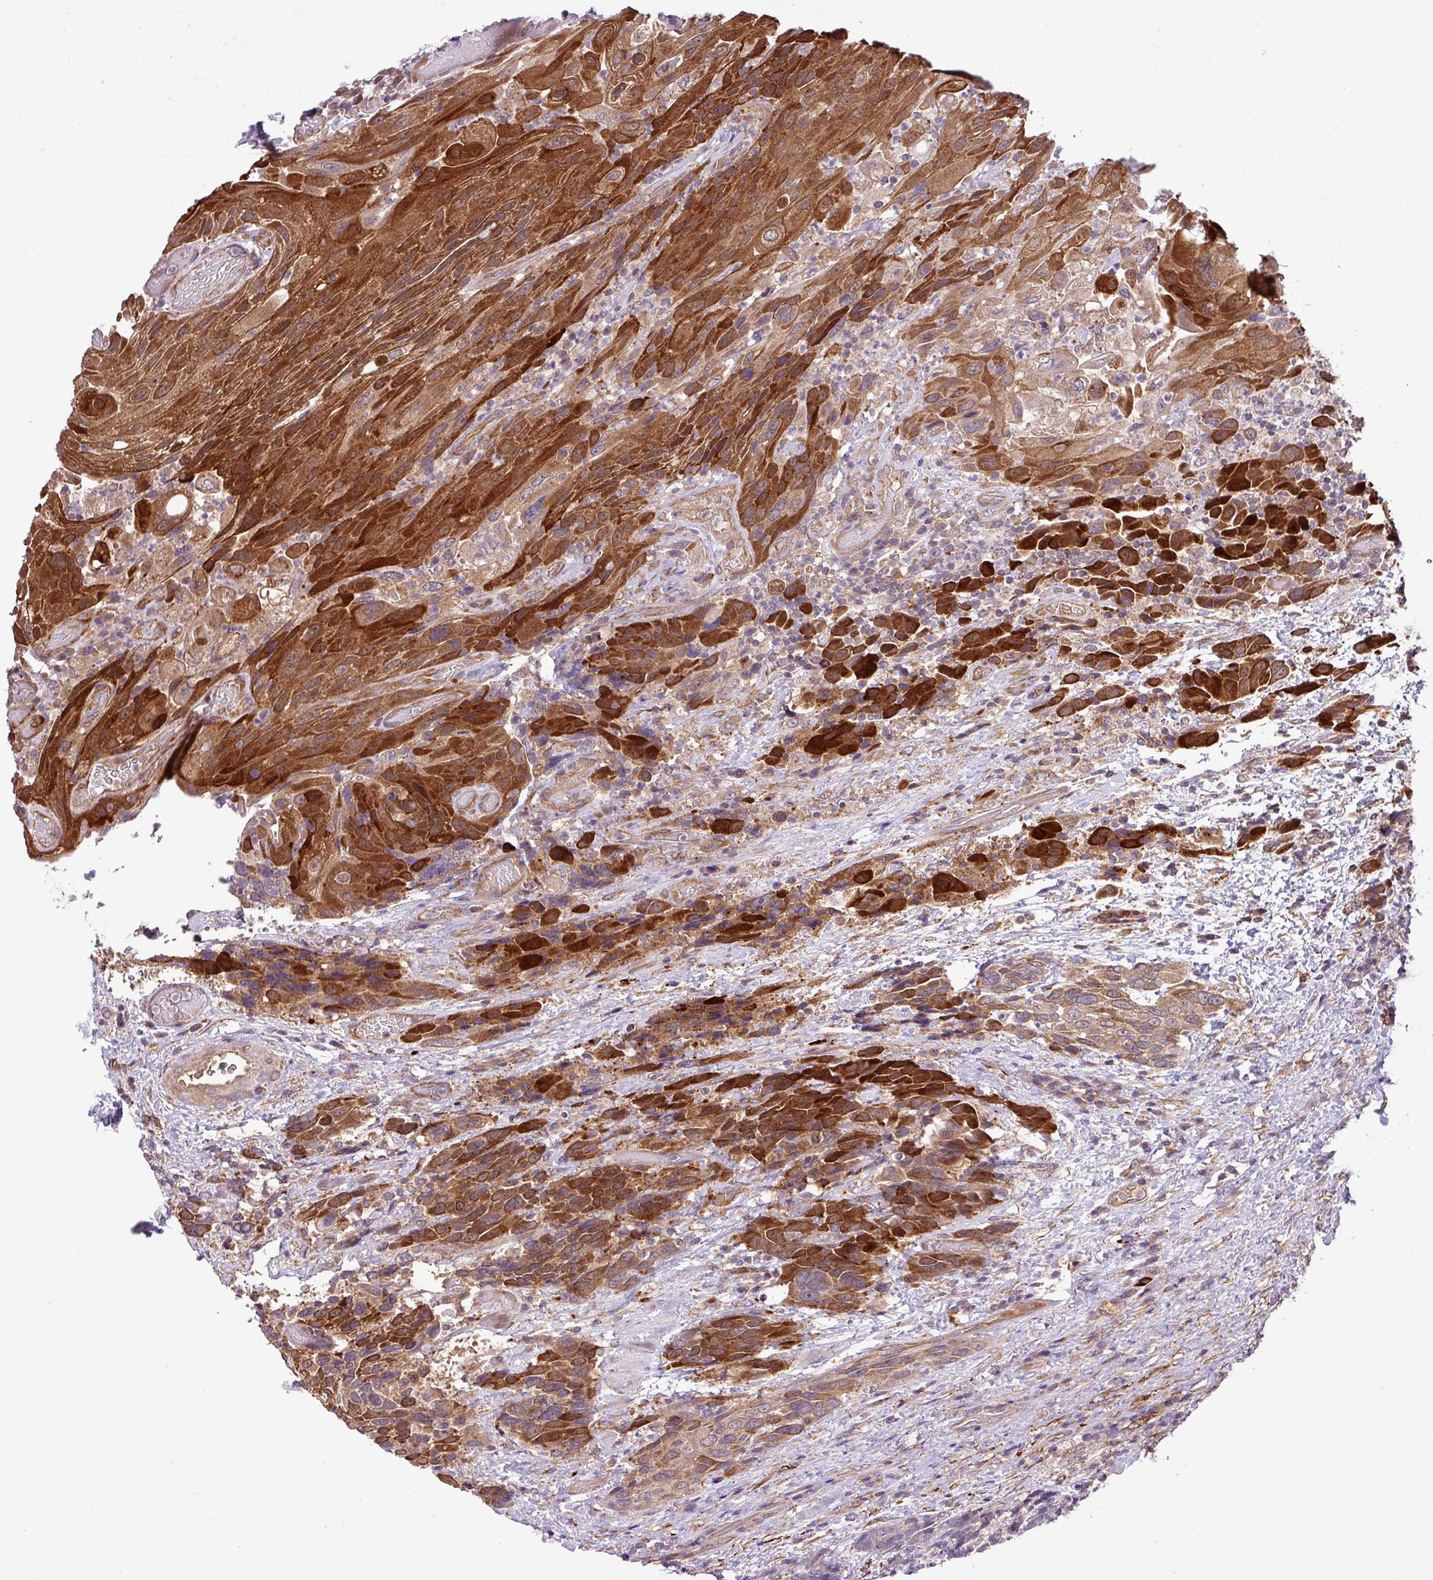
{"staining": {"intensity": "strong", "quantity": "25%-75%", "location": "cytoplasmic/membranous"}, "tissue": "urothelial cancer", "cell_type": "Tumor cells", "image_type": "cancer", "snomed": [{"axis": "morphology", "description": "Urothelial carcinoma, High grade"}, {"axis": "topography", "description": "Urinary bladder"}], "caption": "DAB immunohistochemical staining of human urothelial carcinoma (high-grade) exhibits strong cytoplasmic/membranous protein expression in approximately 25%-75% of tumor cells.", "gene": "XIAP", "patient": {"sex": "female", "age": 70}}